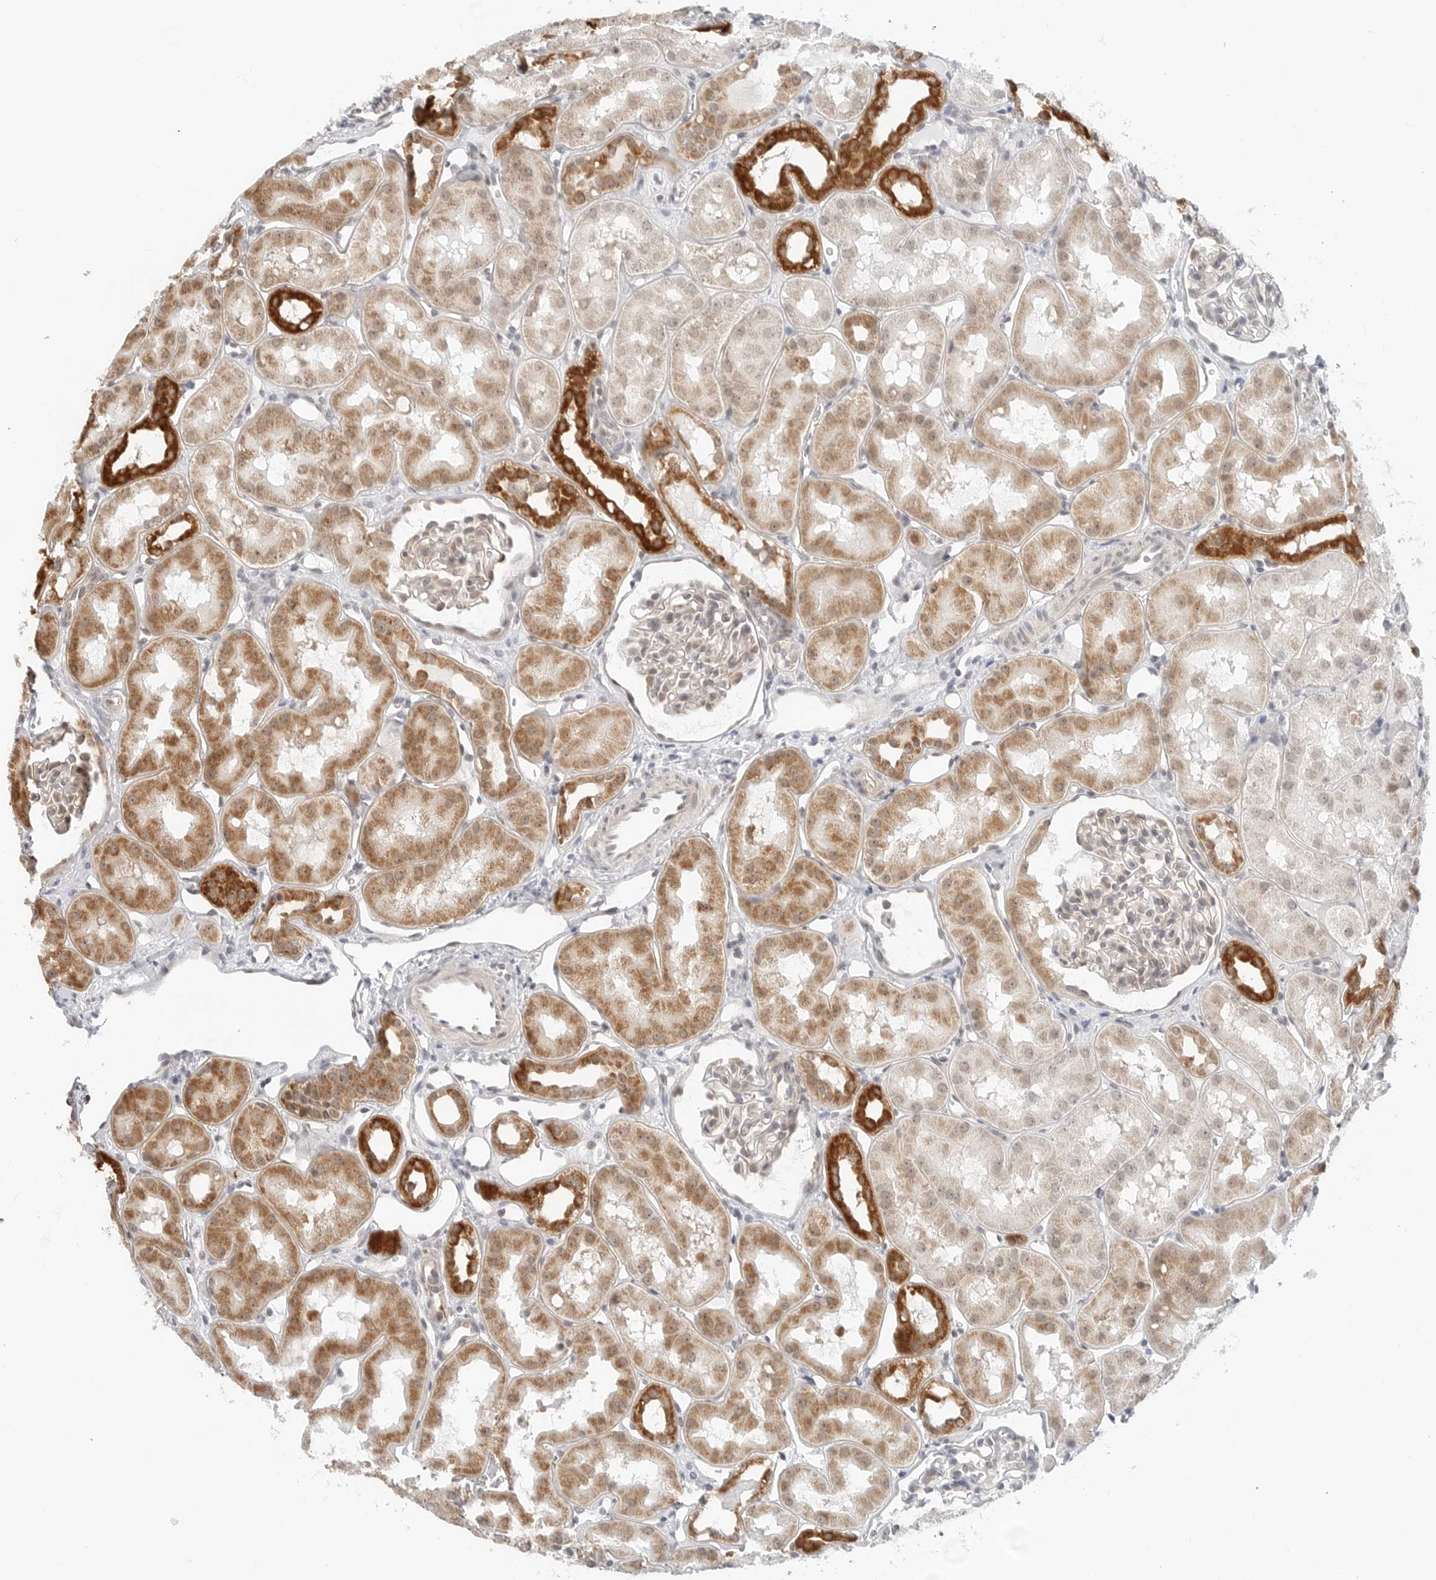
{"staining": {"intensity": "weak", "quantity": "25%-75%", "location": "cytoplasmic/membranous"}, "tissue": "kidney", "cell_type": "Cells in glomeruli", "image_type": "normal", "snomed": [{"axis": "morphology", "description": "Normal tissue, NOS"}, {"axis": "topography", "description": "Kidney"}], "caption": "Weak cytoplasmic/membranous protein staining is seen in approximately 25%-75% of cells in glomeruli in kidney.", "gene": "POLR3GL", "patient": {"sex": "male", "age": 16}}